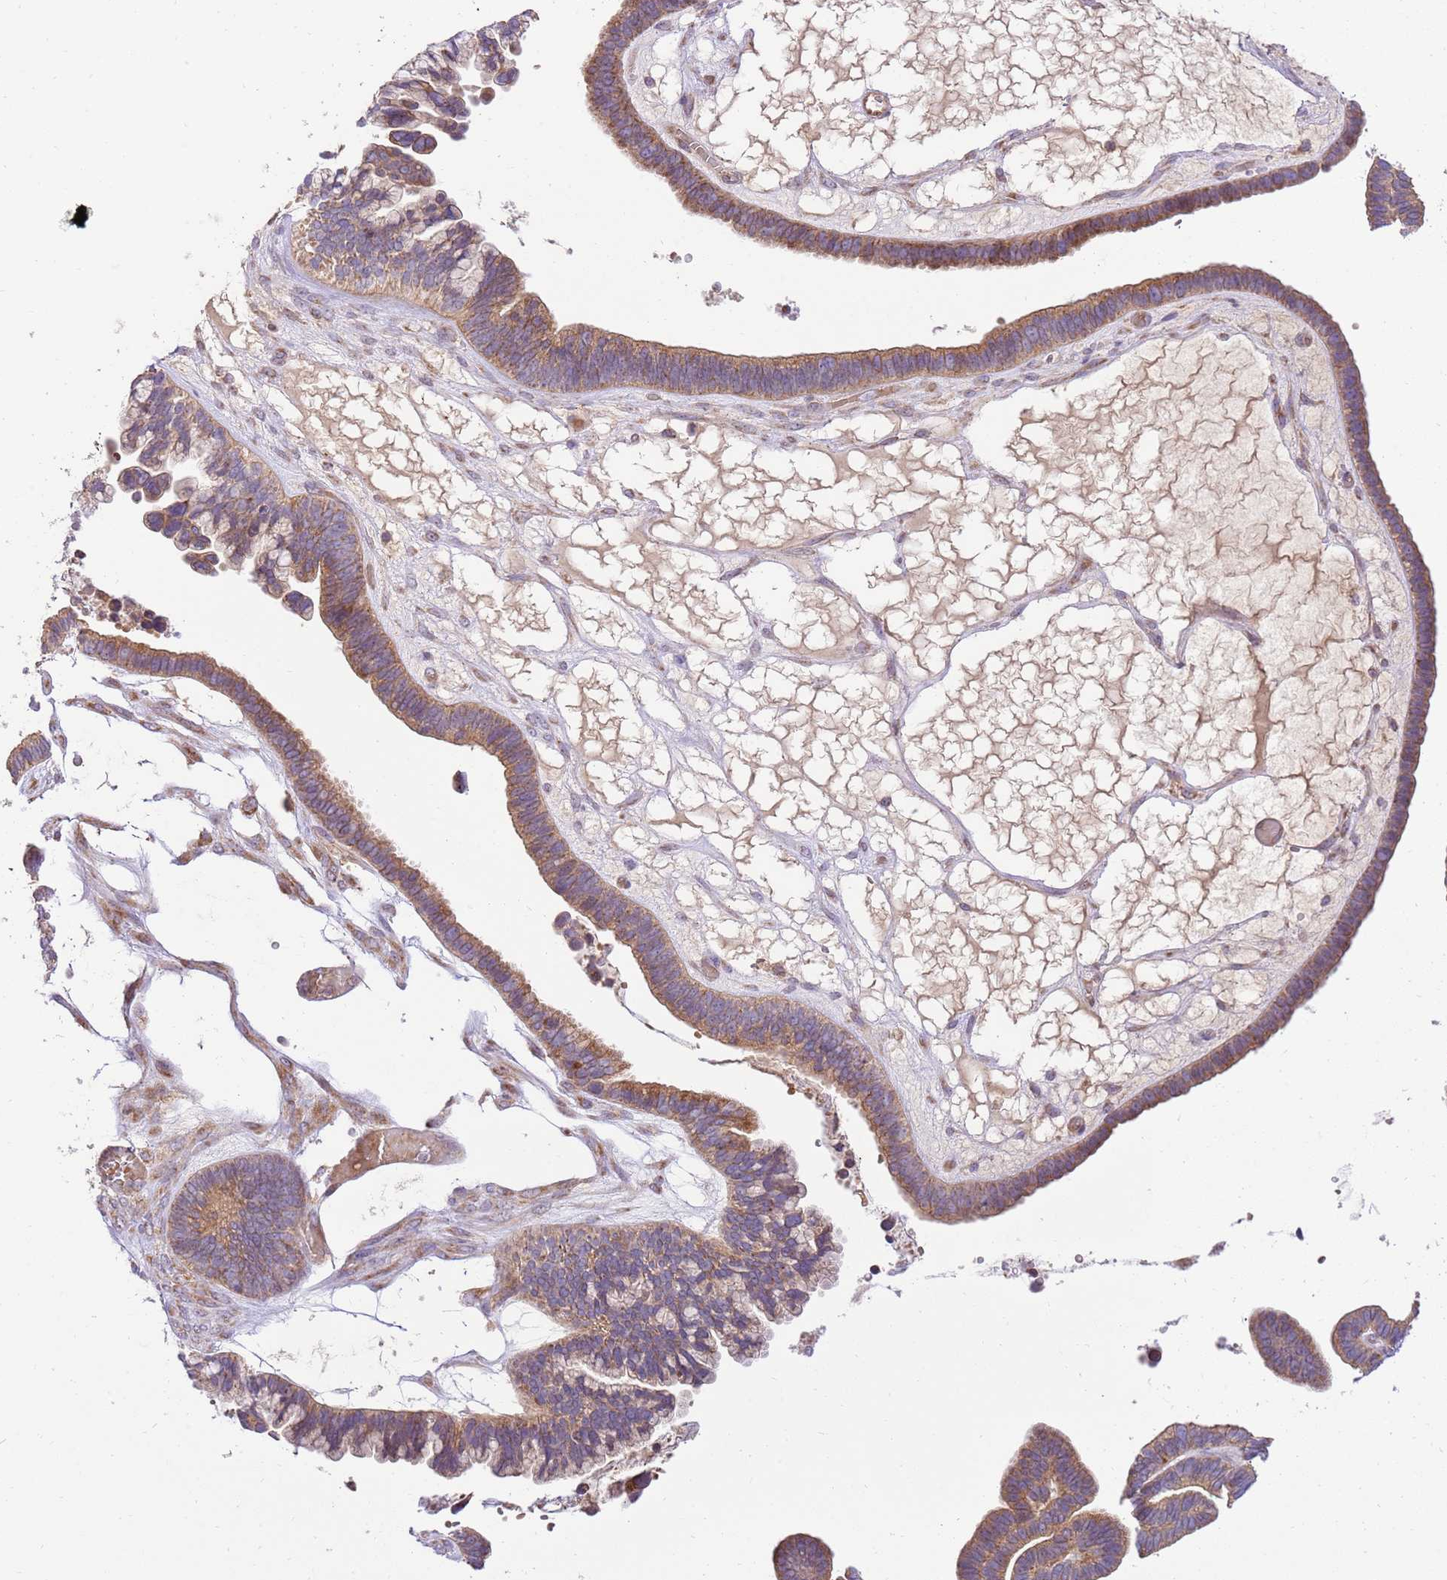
{"staining": {"intensity": "moderate", "quantity": ">75%", "location": "cytoplasmic/membranous"}, "tissue": "ovarian cancer", "cell_type": "Tumor cells", "image_type": "cancer", "snomed": [{"axis": "morphology", "description": "Cystadenocarcinoma, serous, NOS"}, {"axis": "topography", "description": "Ovary"}], "caption": "Serous cystadenocarcinoma (ovarian) was stained to show a protein in brown. There is medium levels of moderate cytoplasmic/membranous staining in about >75% of tumor cells. Immunohistochemistry (ihc) stains the protein in brown and the nuclei are stained blue.", "gene": "SPATA2L", "patient": {"sex": "female", "age": 56}}